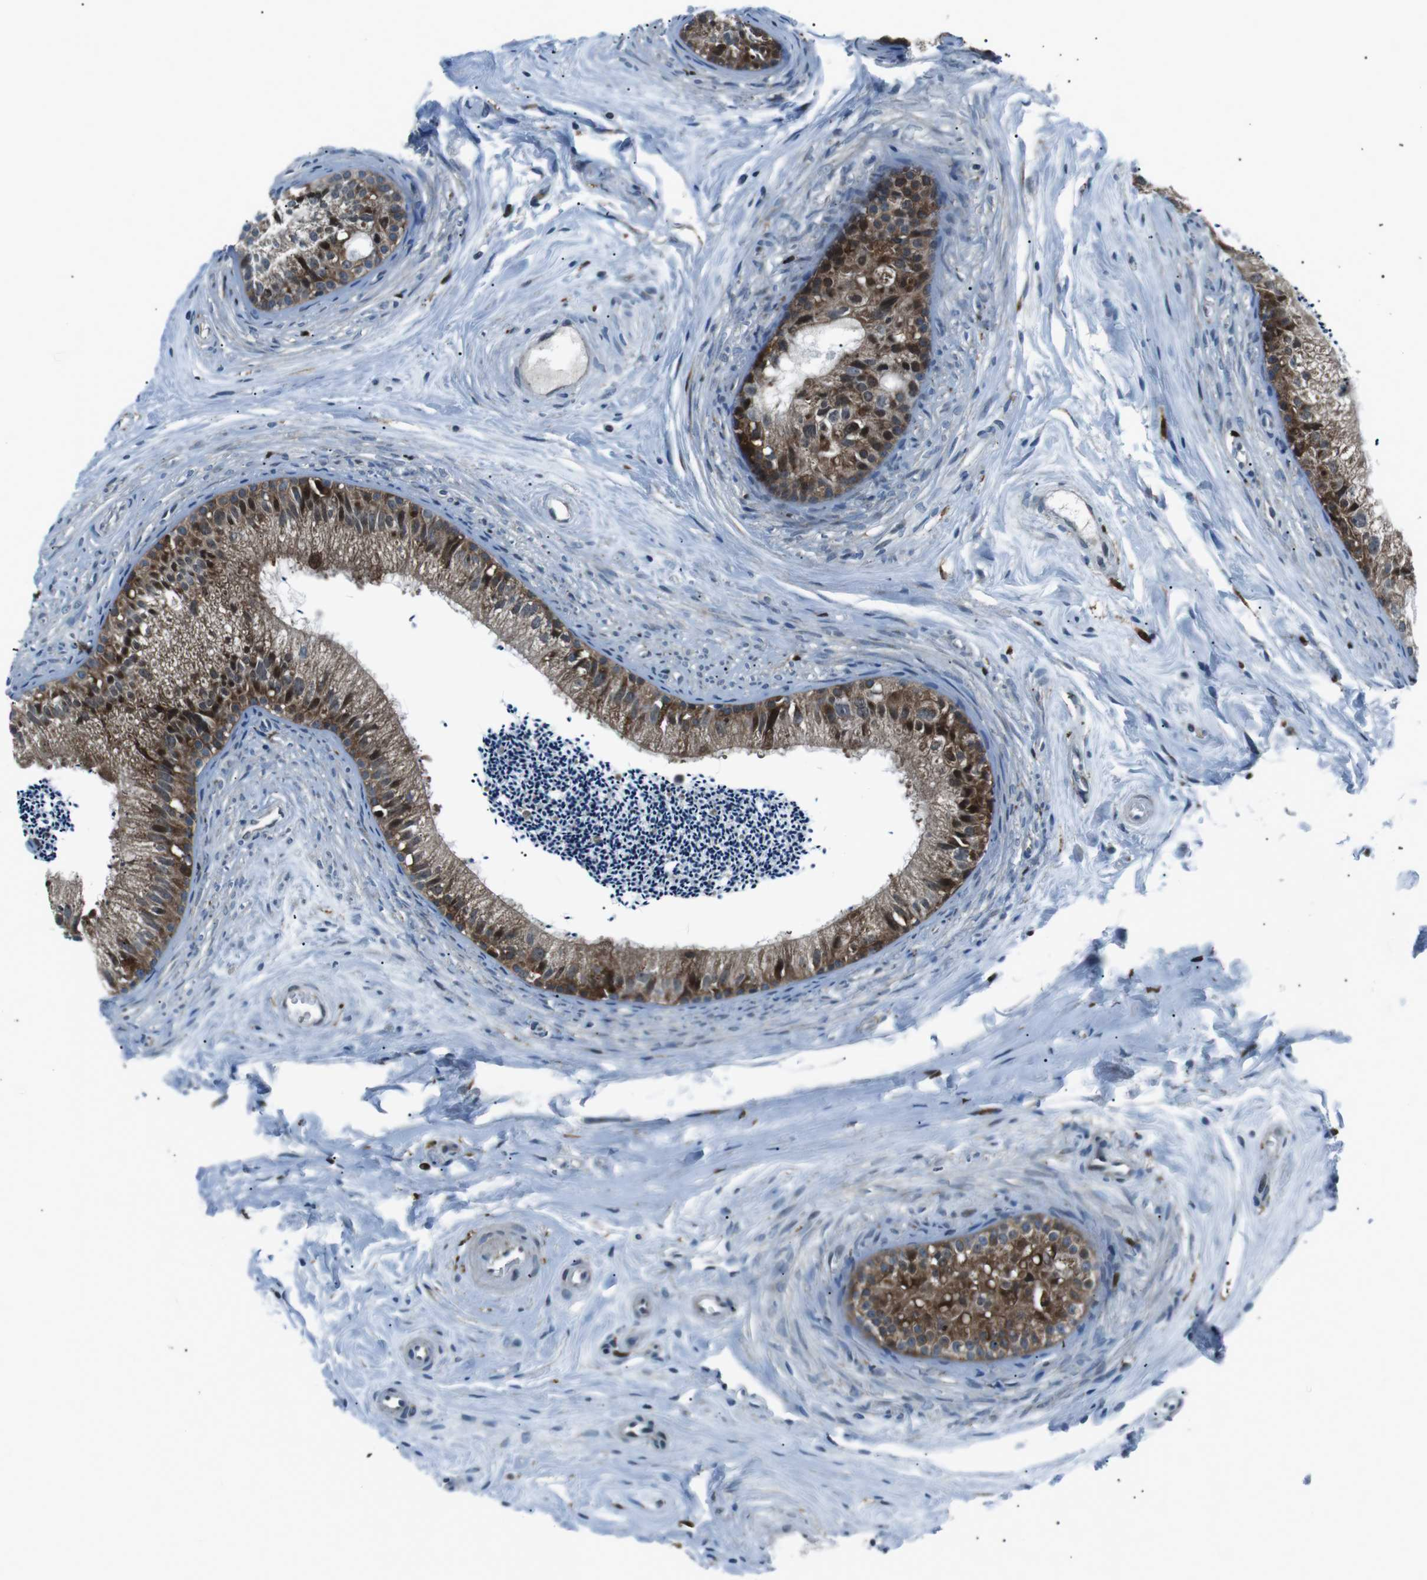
{"staining": {"intensity": "moderate", "quantity": ">75%", "location": "cytoplasmic/membranous"}, "tissue": "epididymis", "cell_type": "Glandular cells", "image_type": "normal", "snomed": [{"axis": "morphology", "description": "Normal tissue, NOS"}, {"axis": "topography", "description": "Epididymis"}], "caption": "The histopathology image displays staining of benign epididymis, revealing moderate cytoplasmic/membranous protein positivity (brown color) within glandular cells.", "gene": "BLNK", "patient": {"sex": "male", "age": 56}}